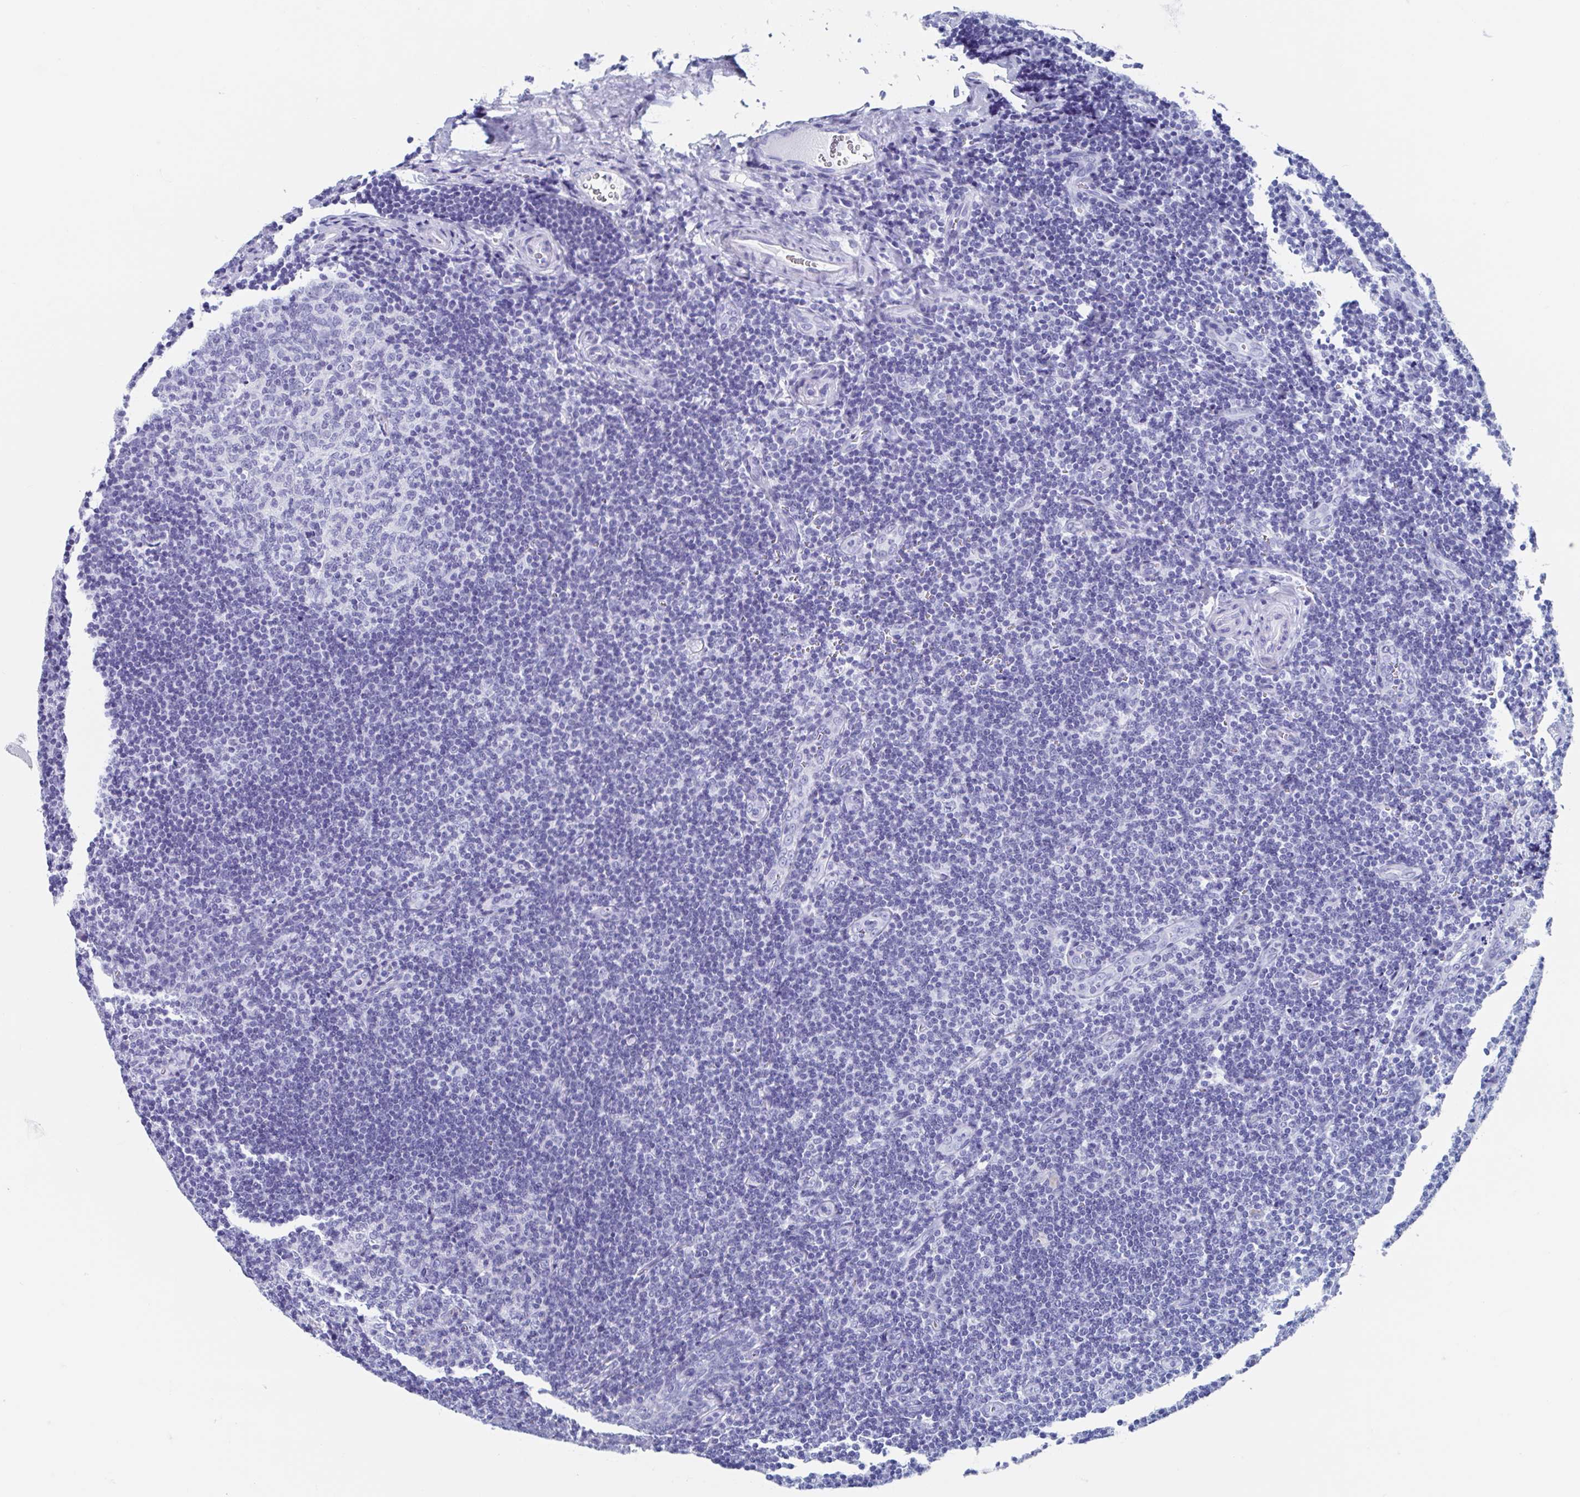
{"staining": {"intensity": "negative", "quantity": "none", "location": "none"}, "tissue": "tonsil", "cell_type": "Germinal center cells", "image_type": "normal", "snomed": [{"axis": "morphology", "description": "Normal tissue, NOS"}, {"axis": "morphology", "description": "Inflammation, NOS"}, {"axis": "topography", "description": "Tonsil"}], "caption": "IHC histopathology image of unremarkable tonsil: tonsil stained with DAB shows no significant protein staining in germinal center cells.", "gene": "HDGFL1", "patient": {"sex": "female", "age": 31}}